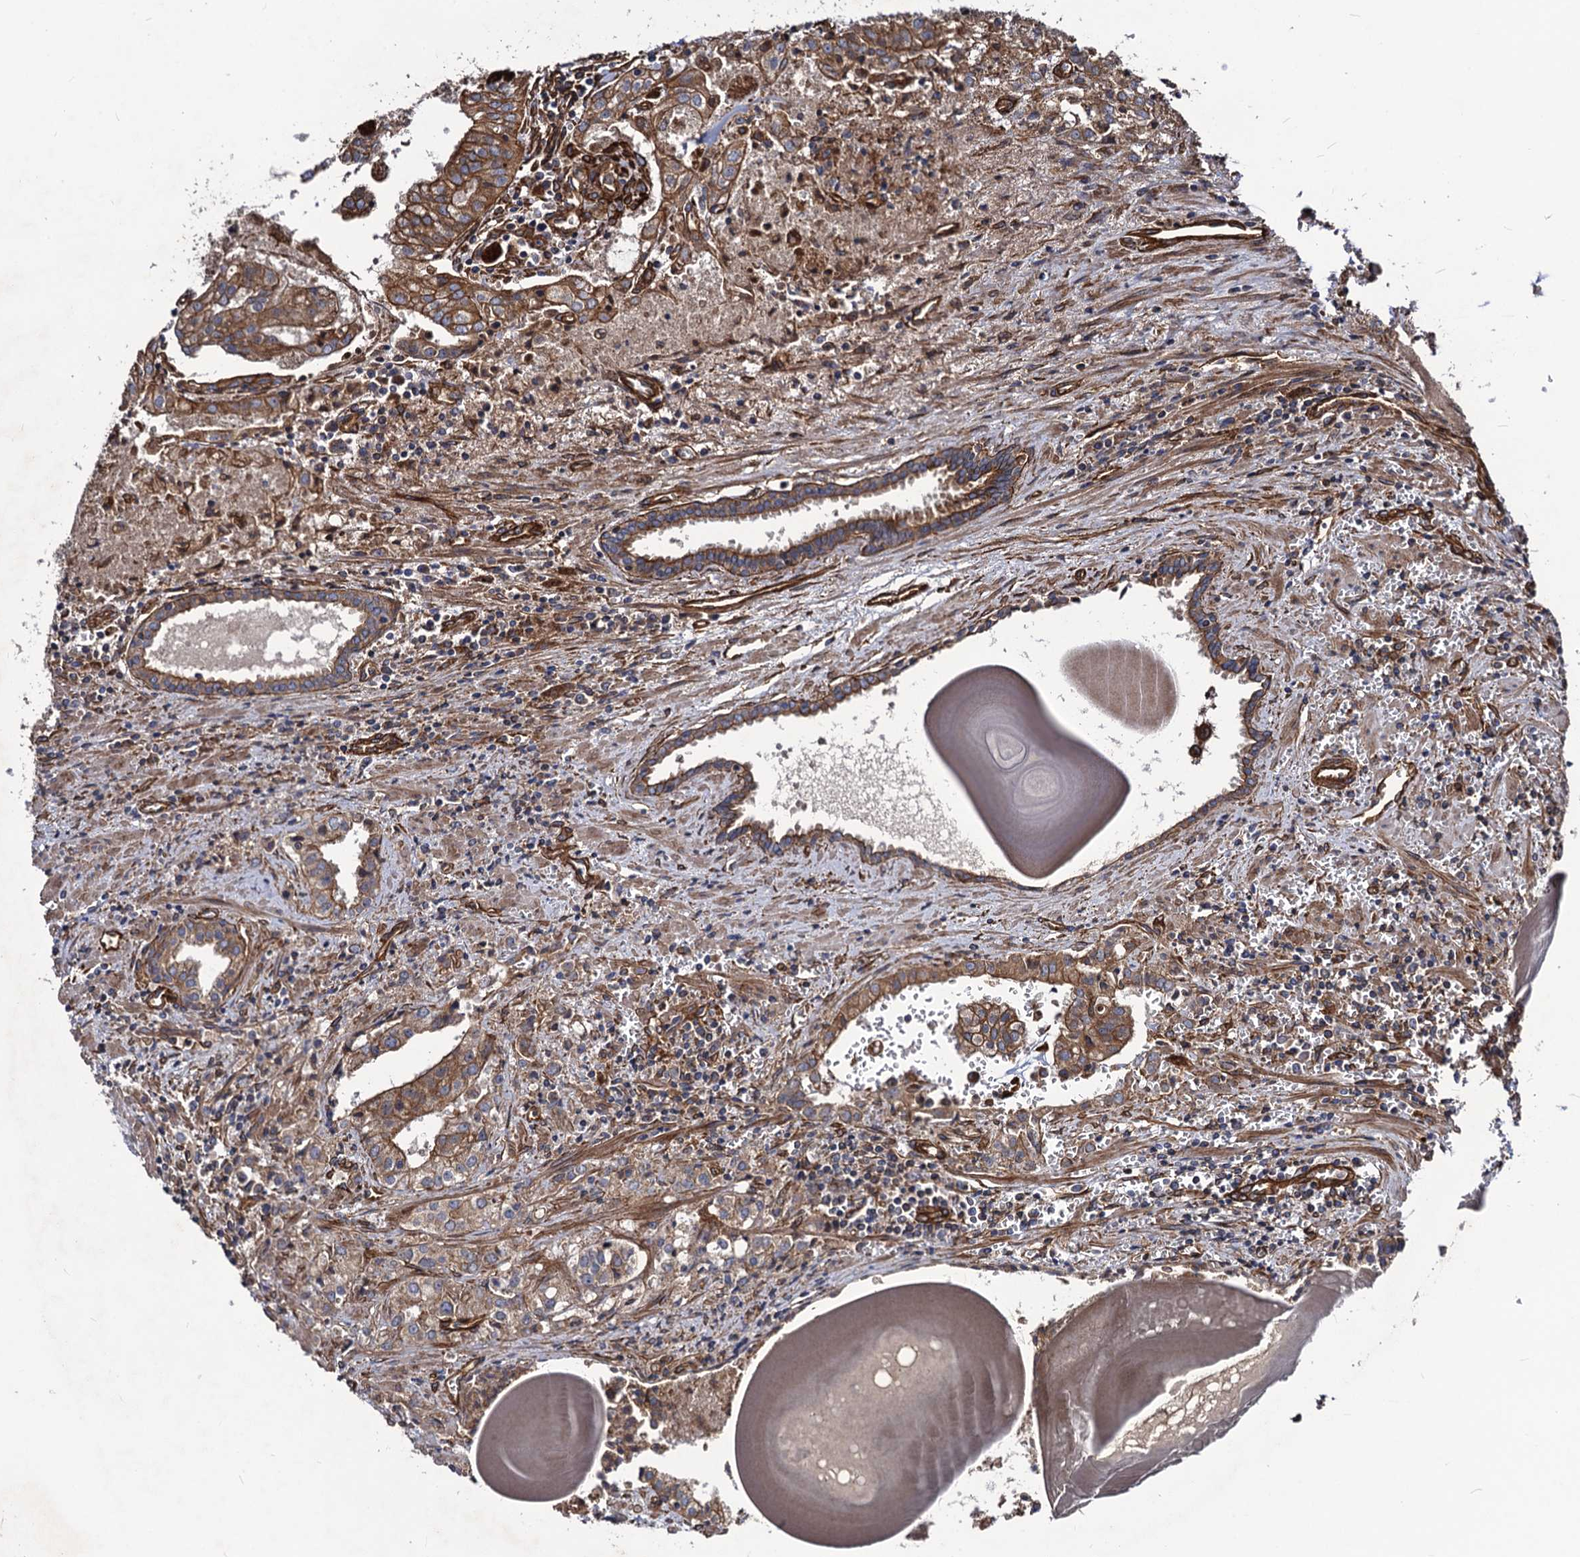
{"staining": {"intensity": "moderate", "quantity": ">75%", "location": "cytoplasmic/membranous"}, "tissue": "prostate cancer", "cell_type": "Tumor cells", "image_type": "cancer", "snomed": [{"axis": "morphology", "description": "Adenocarcinoma, High grade"}, {"axis": "topography", "description": "Prostate"}], "caption": "Protein expression analysis of human prostate cancer reveals moderate cytoplasmic/membranous staining in about >75% of tumor cells. (DAB IHC, brown staining for protein, blue staining for nuclei).", "gene": "CIP2A", "patient": {"sex": "male", "age": 68}}